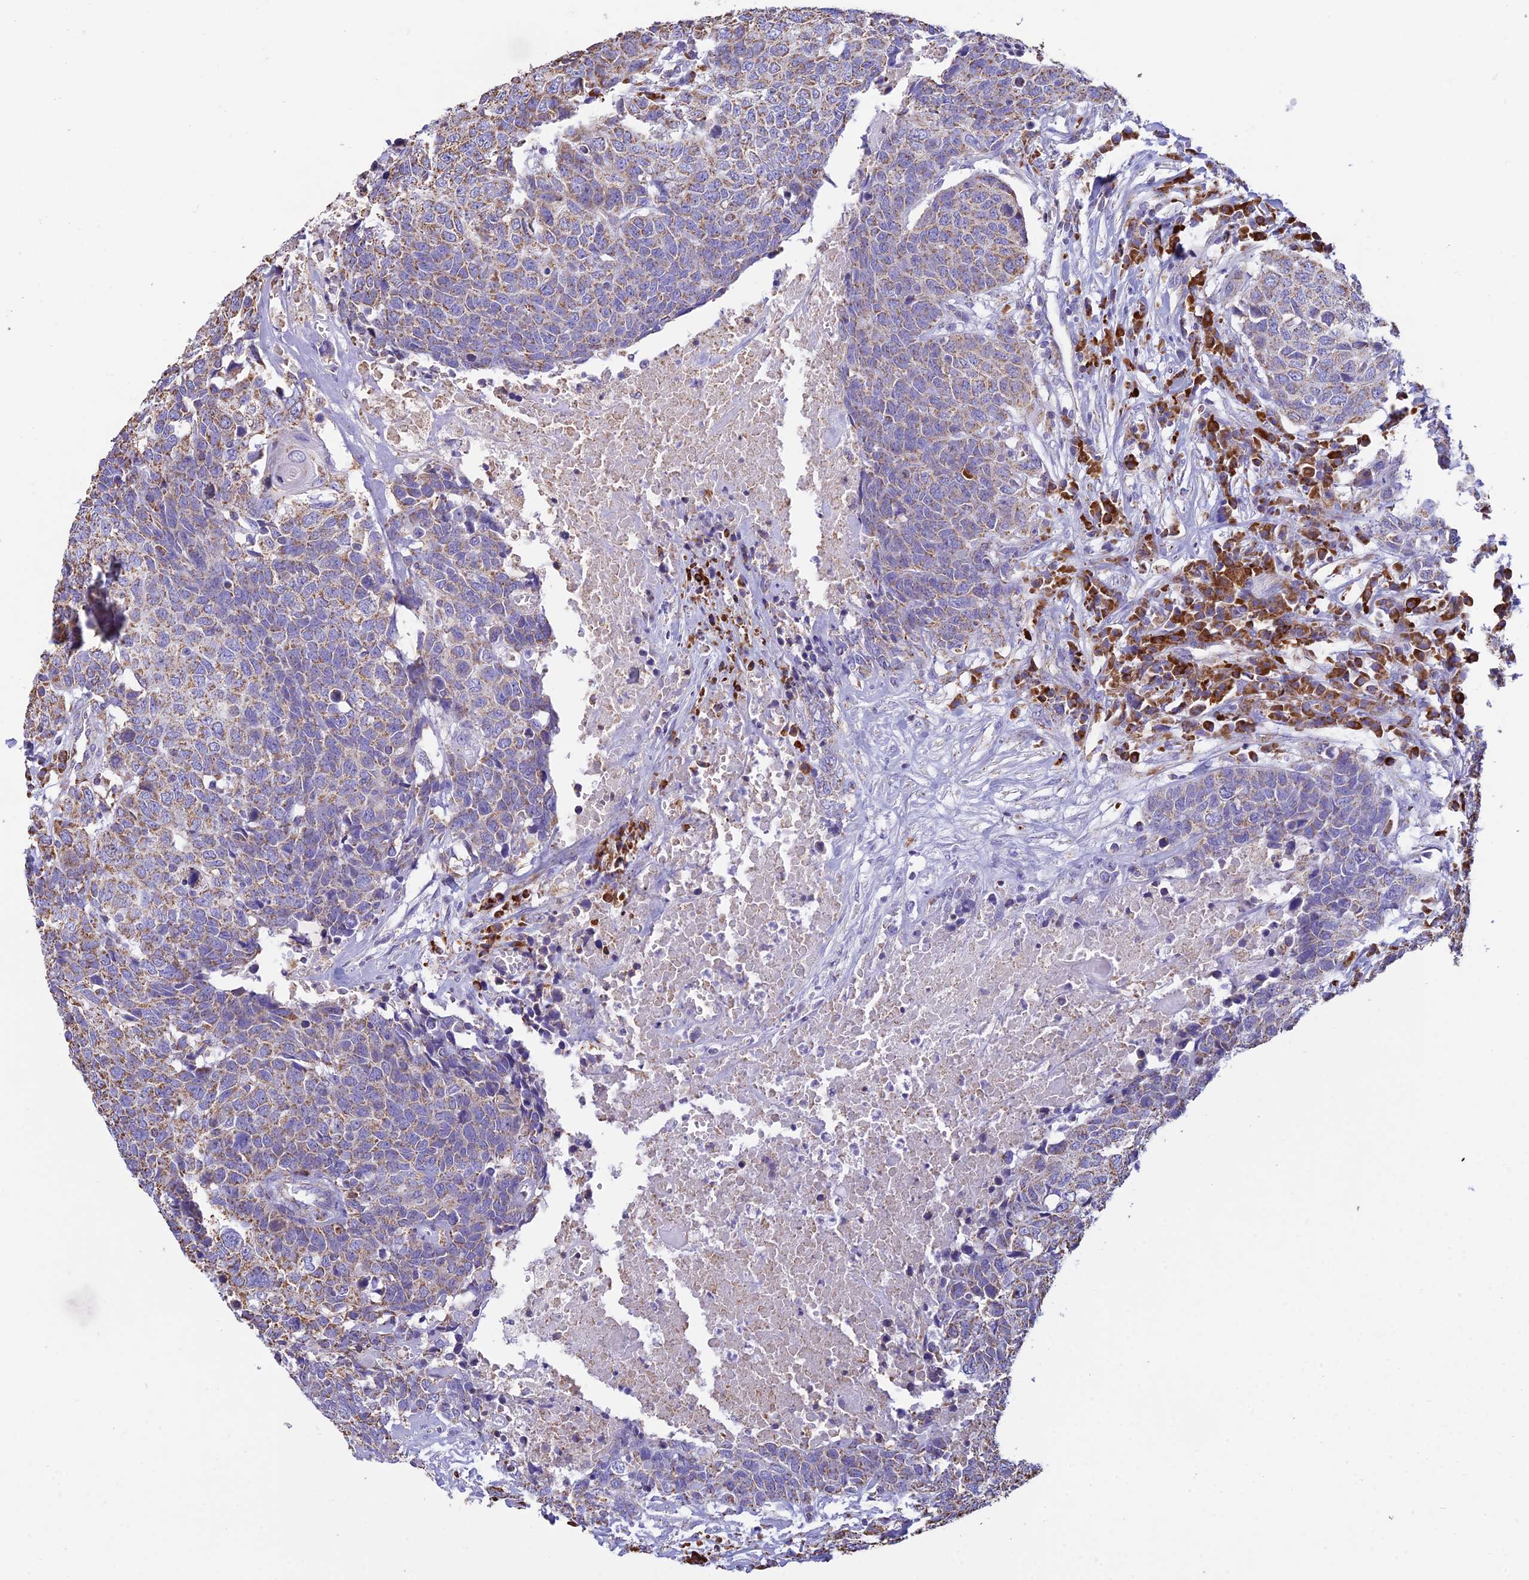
{"staining": {"intensity": "moderate", "quantity": ">75%", "location": "cytoplasmic/membranous"}, "tissue": "head and neck cancer", "cell_type": "Tumor cells", "image_type": "cancer", "snomed": [{"axis": "morphology", "description": "Squamous cell carcinoma, NOS"}, {"axis": "topography", "description": "Head-Neck"}], "caption": "Immunohistochemistry photomicrograph of neoplastic tissue: head and neck squamous cell carcinoma stained using immunohistochemistry exhibits medium levels of moderate protein expression localized specifically in the cytoplasmic/membranous of tumor cells, appearing as a cytoplasmic/membranous brown color.", "gene": "OR2W3", "patient": {"sex": "male", "age": 66}}